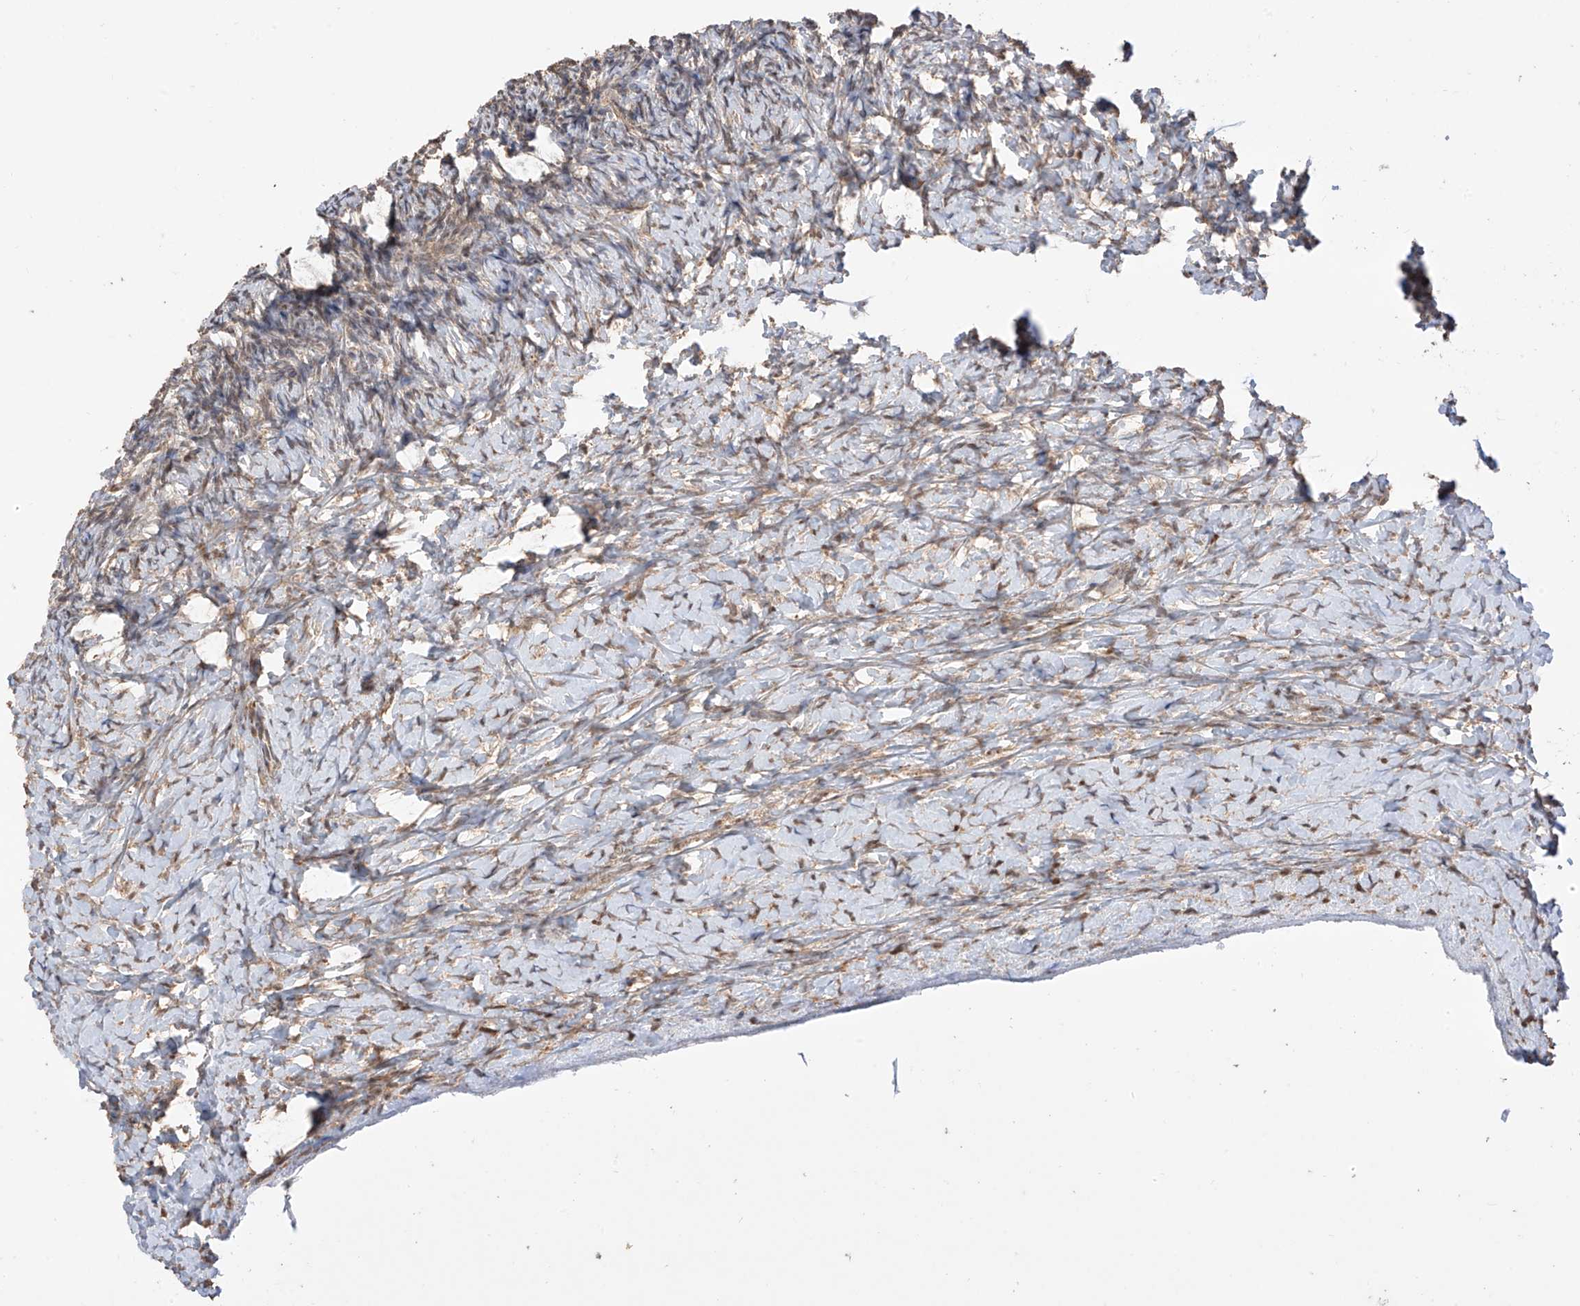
{"staining": {"intensity": "moderate", "quantity": ">75%", "location": "cytoplasmic/membranous,nuclear"}, "tissue": "ovary", "cell_type": "Follicle cells", "image_type": "normal", "snomed": [{"axis": "morphology", "description": "Normal tissue, NOS"}, {"axis": "morphology", "description": "Developmental malformation"}, {"axis": "topography", "description": "Ovary"}], "caption": "Immunohistochemical staining of unremarkable ovary displays >75% levels of moderate cytoplasmic/membranous,nuclear protein positivity in approximately >75% of follicle cells. The protein of interest is stained brown, and the nuclei are stained in blue (DAB (3,3'-diaminobenzidine) IHC with brightfield microscopy, high magnification).", "gene": "LATS1", "patient": {"sex": "female", "age": 39}}